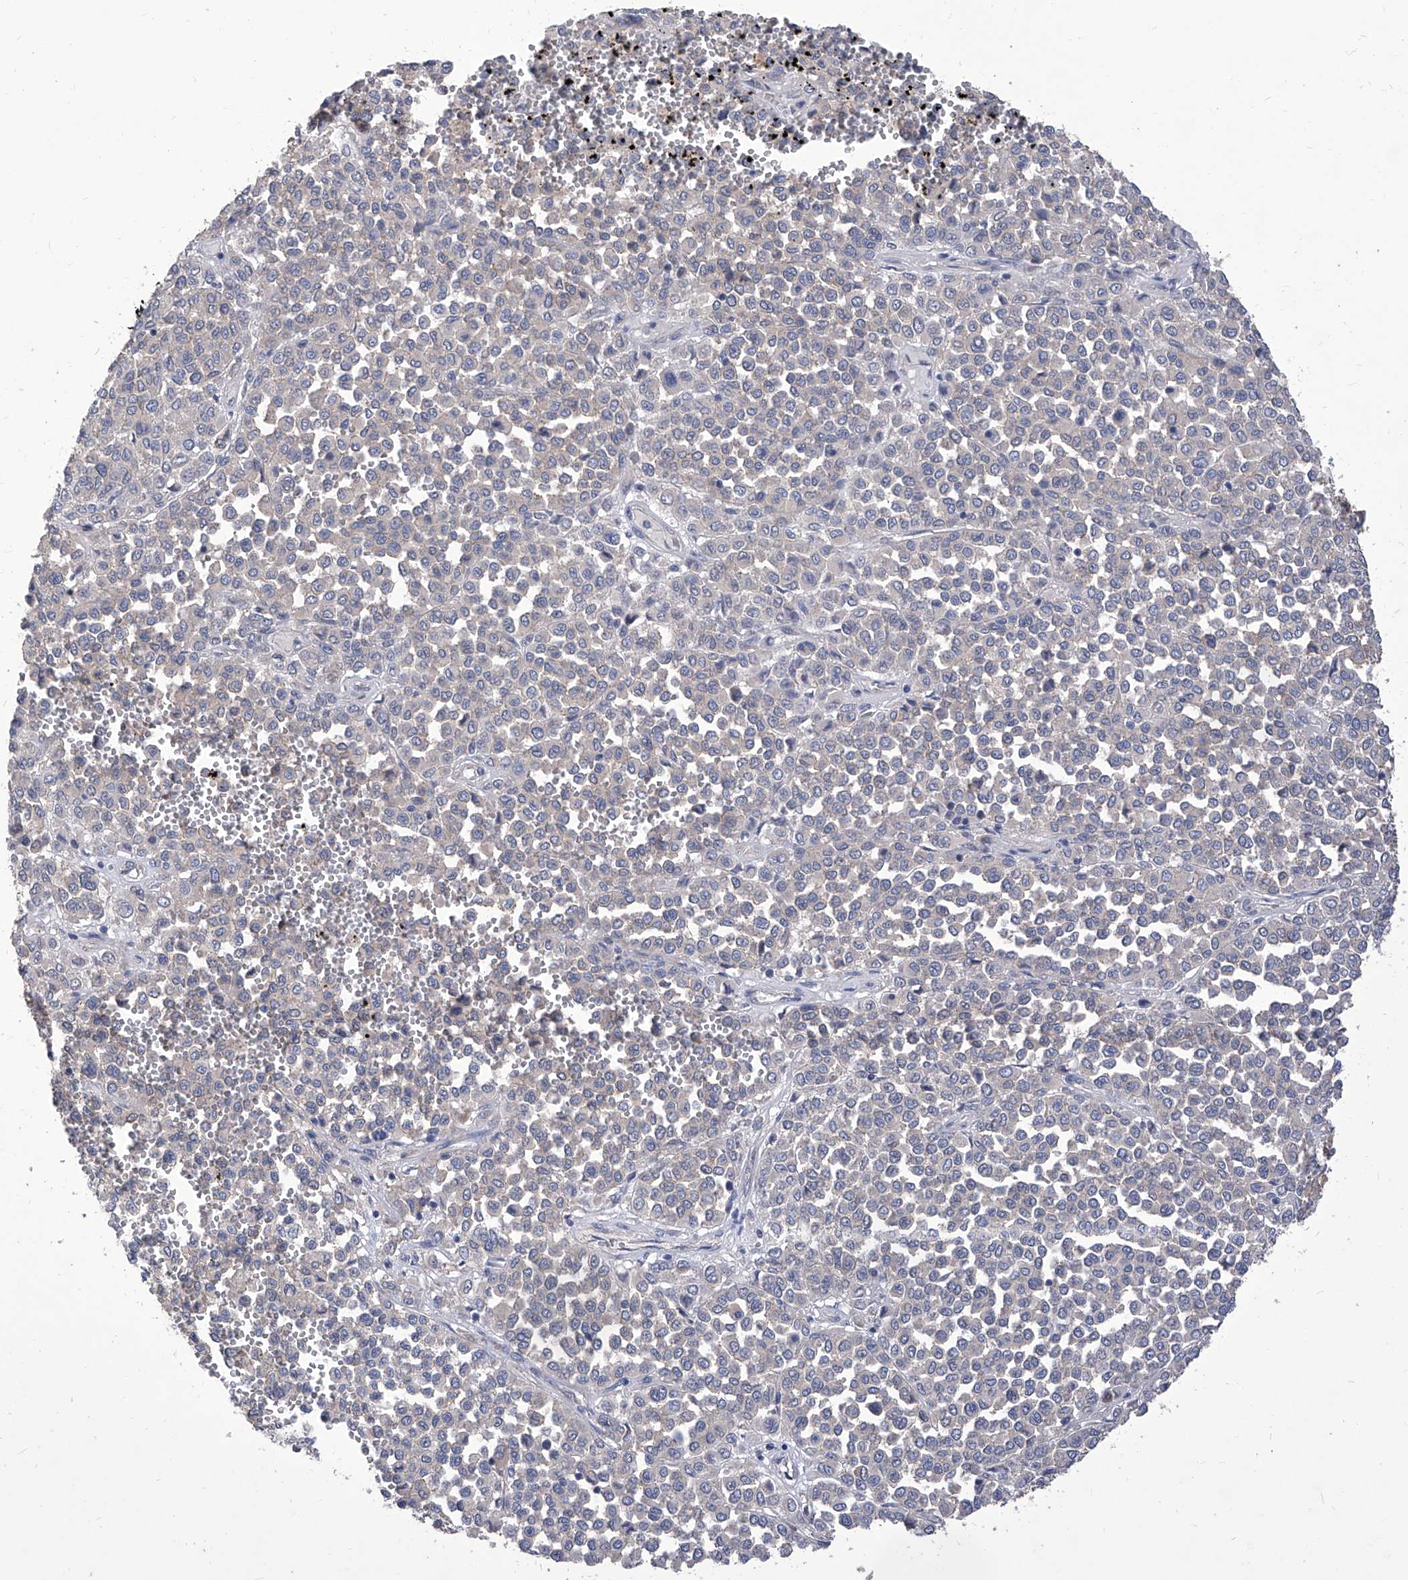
{"staining": {"intensity": "negative", "quantity": "none", "location": "none"}, "tissue": "melanoma", "cell_type": "Tumor cells", "image_type": "cancer", "snomed": [{"axis": "morphology", "description": "Malignant melanoma, Metastatic site"}, {"axis": "topography", "description": "Pancreas"}], "caption": "High power microscopy photomicrograph of an immunohistochemistry micrograph of melanoma, revealing no significant staining in tumor cells.", "gene": "TJAP1", "patient": {"sex": "female", "age": 30}}